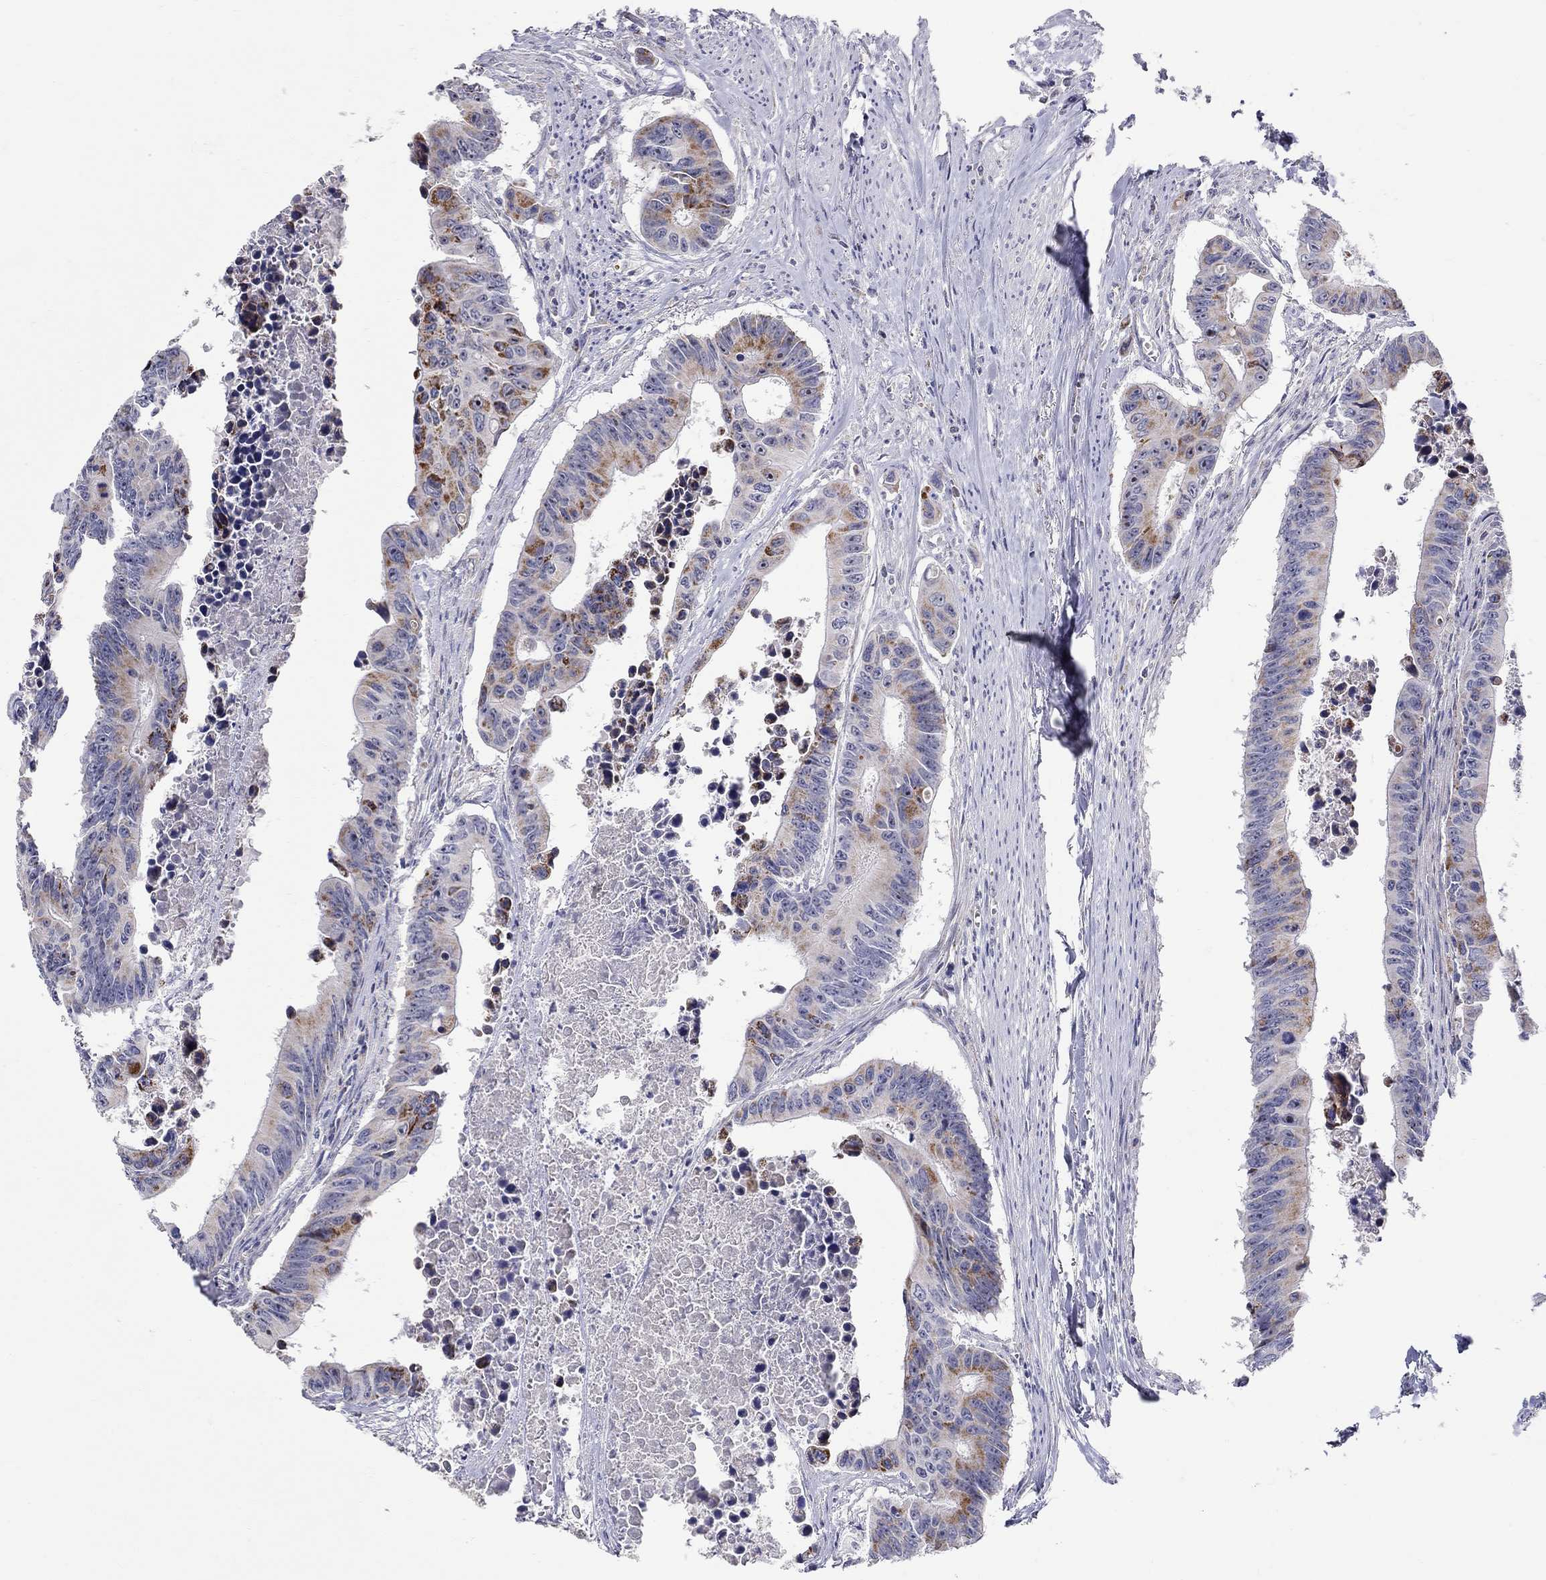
{"staining": {"intensity": "moderate", "quantity": "<25%", "location": "cytoplasmic/membranous"}, "tissue": "colorectal cancer", "cell_type": "Tumor cells", "image_type": "cancer", "snomed": [{"axis": "morphology", "description": "Adenocarcinoma, NOS"}, {"axis": "topography", "description": "Colon"}], "caption": "Colorectal cancer (adenocarcinoma) stained for a protein exhibits moderate cytoplasmic/membranous positivity in tumor cells.", "gene": "HMX2", "patient": {"sex": "female", "age": 87}}